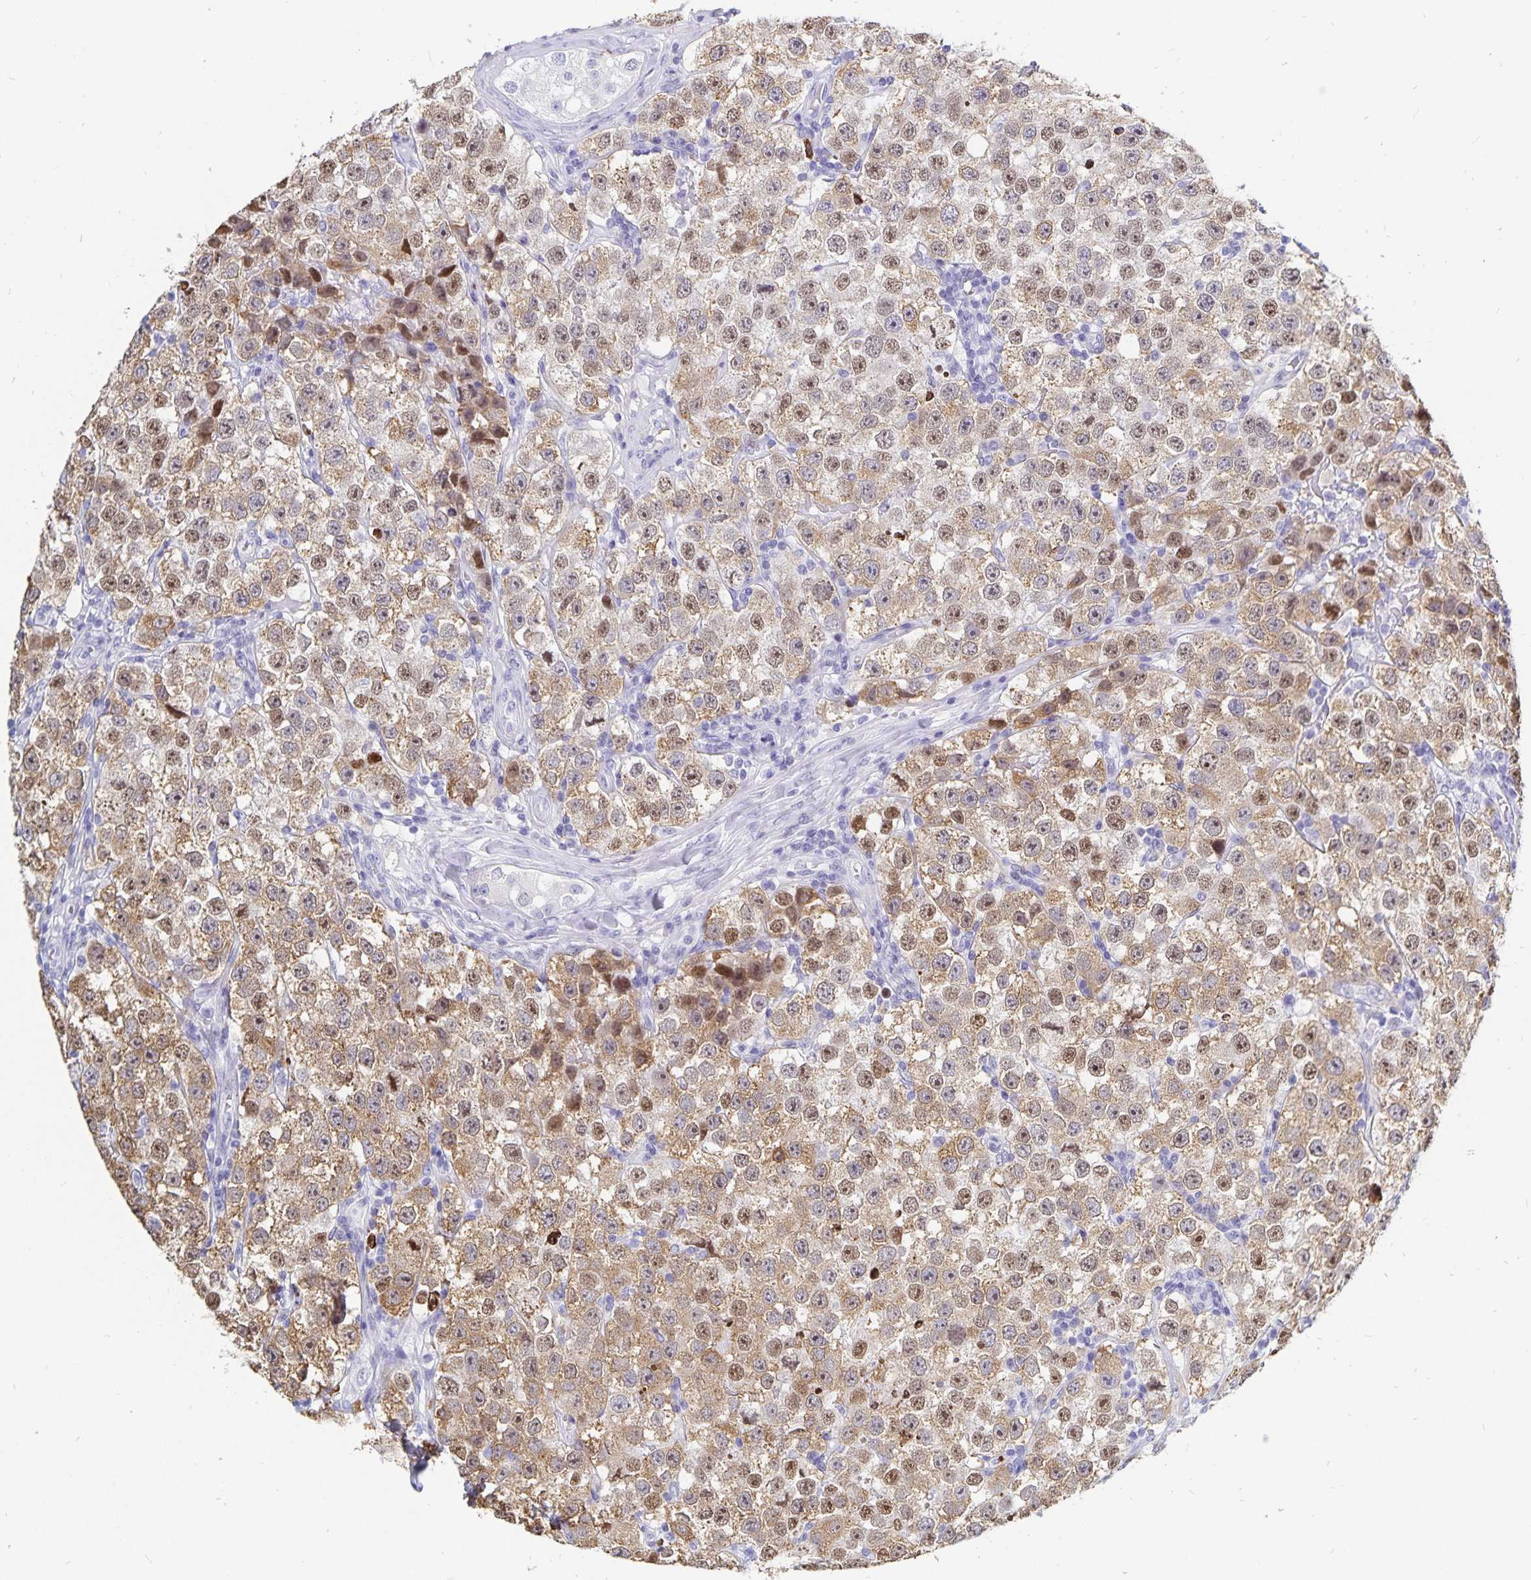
{"staining": {"intensity": "moderate", "quantity": ">75%", "location": "cytoplasmic/membranous,nuclear"}, "tissue": "testis cancer", "cell_type": "Tumor cells", "image_type": "cancer", "snomed": [{"axis": "morphology", "description": "Seminoma, NOS"}, {"axis": "topography", "description": "Testis"}], "caption": "Protein expression analysis of human testis seminoma reveals moderate cytoplasmic/membranous and nuclear positivity in approximately >75% of tumor cells.", "gene": "HMGB3", "patient": {"sex": "male", "age": 34}}